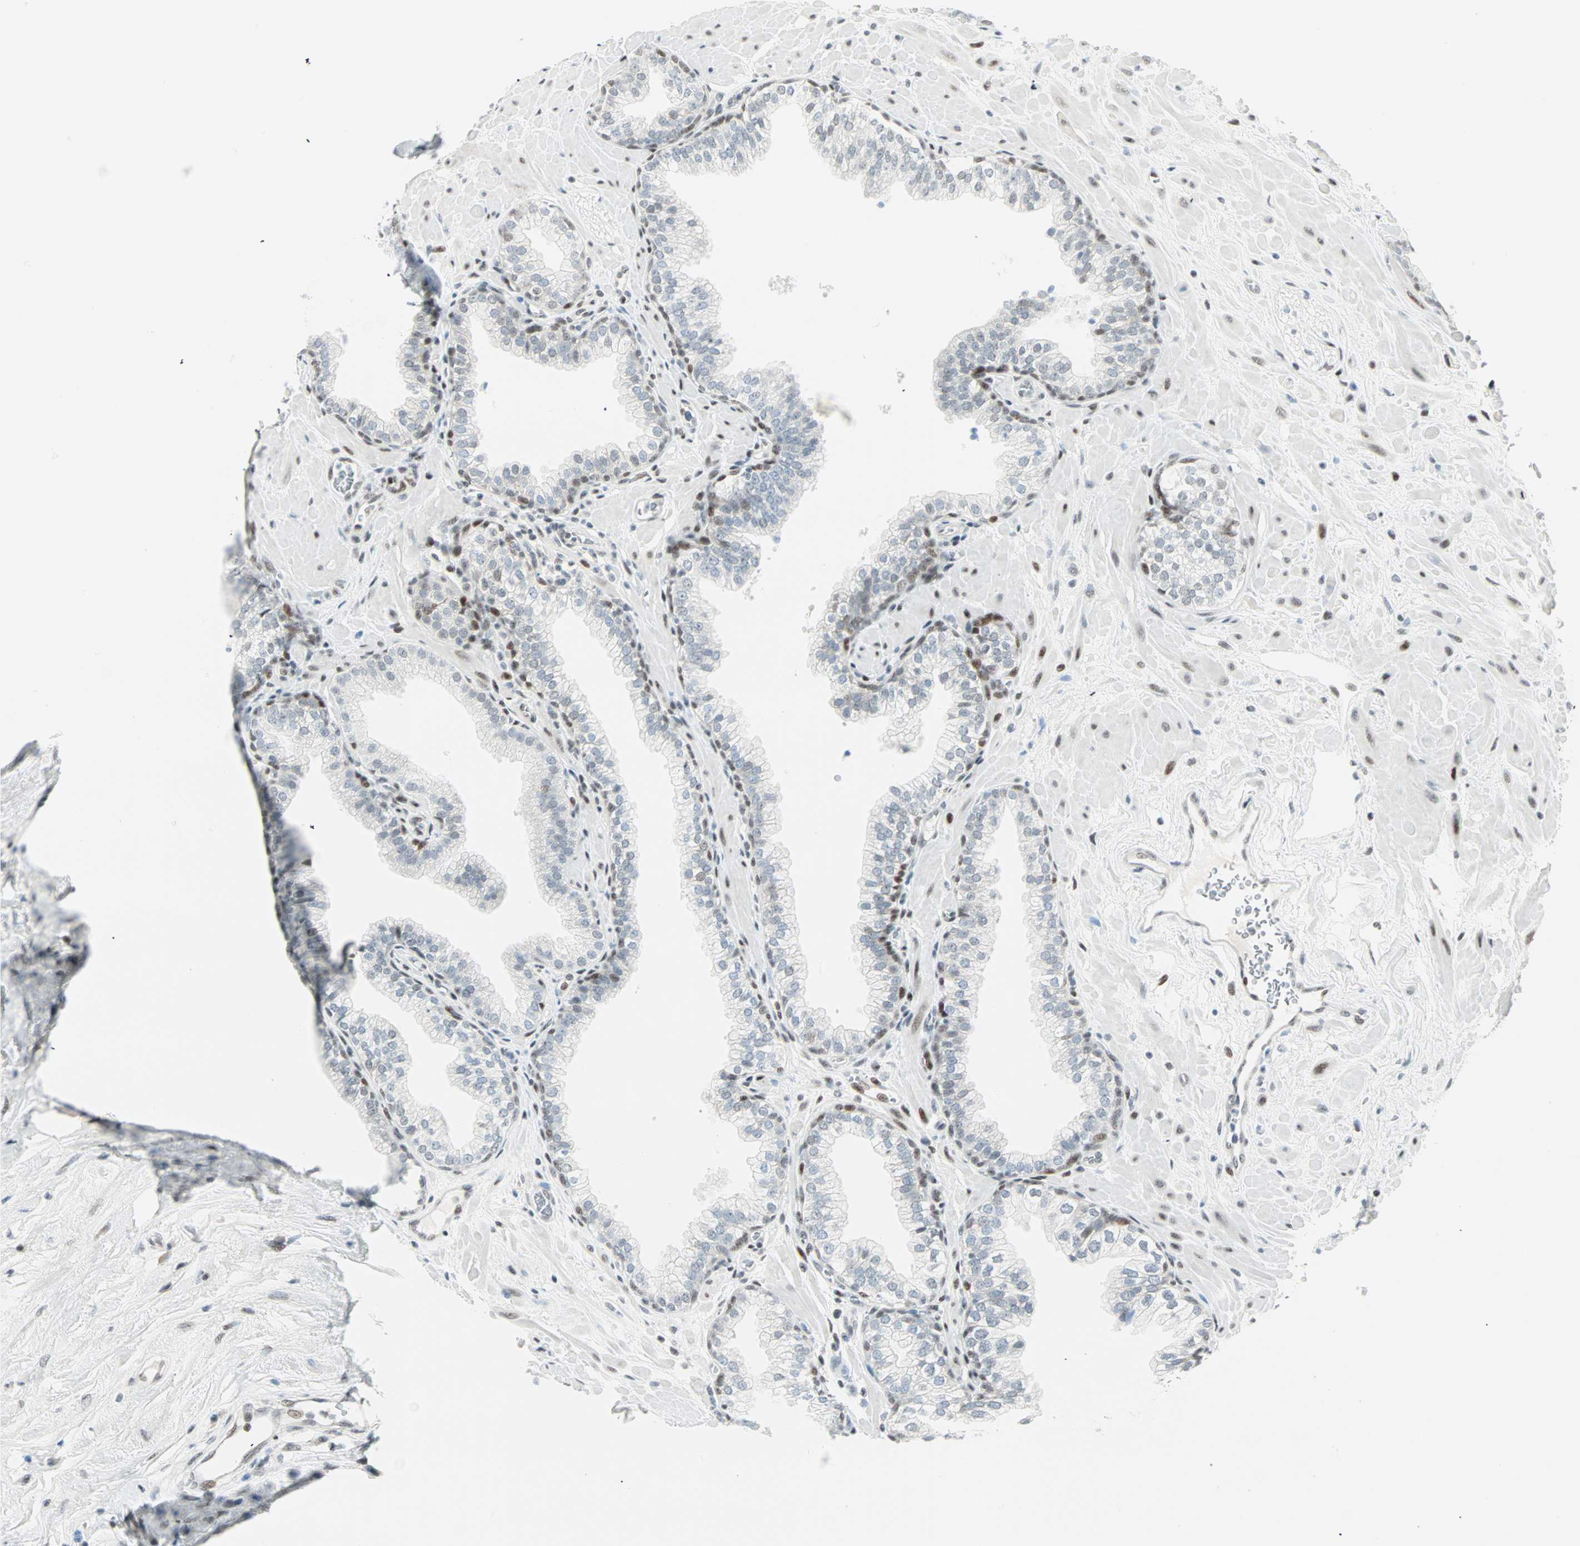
{"staining": {"intensity": "moderate", "quantity": "<25%", "location": "nuclear"}, "tissue": "prostate", "cell_type": "Glandular cells", "image_type": "normal", "snomed": [{"axis": "morphology", "description": "Normal tissue, NOS"}, {"axis": "topography", "description": "Prostate"}], "caption": "Immunohistochemical staining of benign prostate shows moderate nuclear protein staining in about <25% of glandular cells.", "gene": "PKNOX1", "patient": {"sex": "male", "age": 60}}